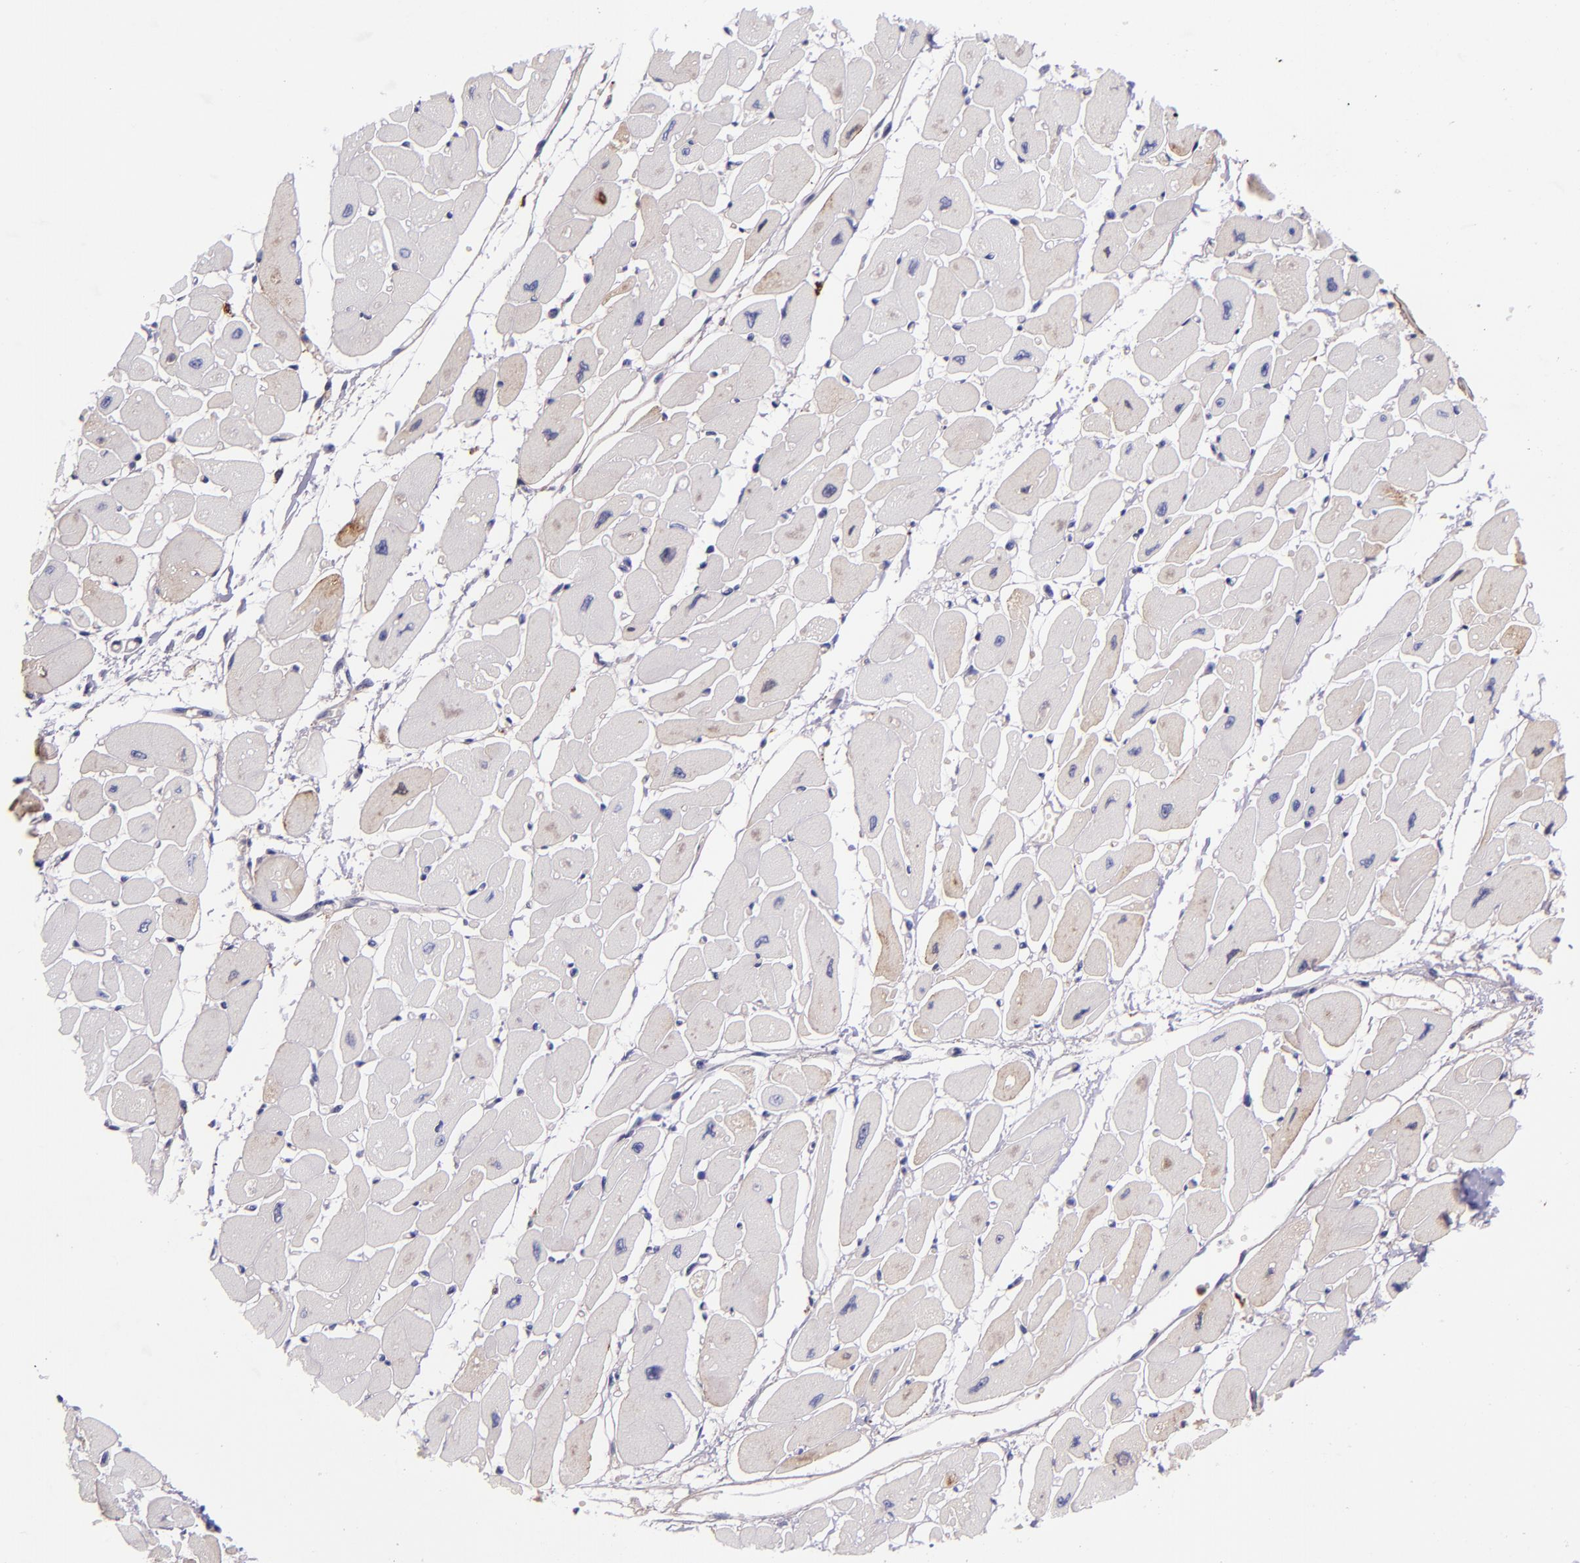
{"staining": {"intensity": "weak", "quantity": "<25%", "location": "cytoplasmic/membranous"}, "tissue": "heart muscle", "cell_type": "Cardiomyocytes", "image_type": "normal", "snomed": [{"axis": "morphology", "description": "Normal tissue, NOS"}, {"axis": "topography", "description": "Heart"}], "caption": "Immunohistochemical staining of benign heart muscle demonstrates no significant positivity in cardiomyocytes. (Stains: DAB IHC with hematoxylin counter stain, Microscopy: brightfield microscopy at high magnification).", "gene": "KNG1", "patient": {"sex": "female", "age": 54}}